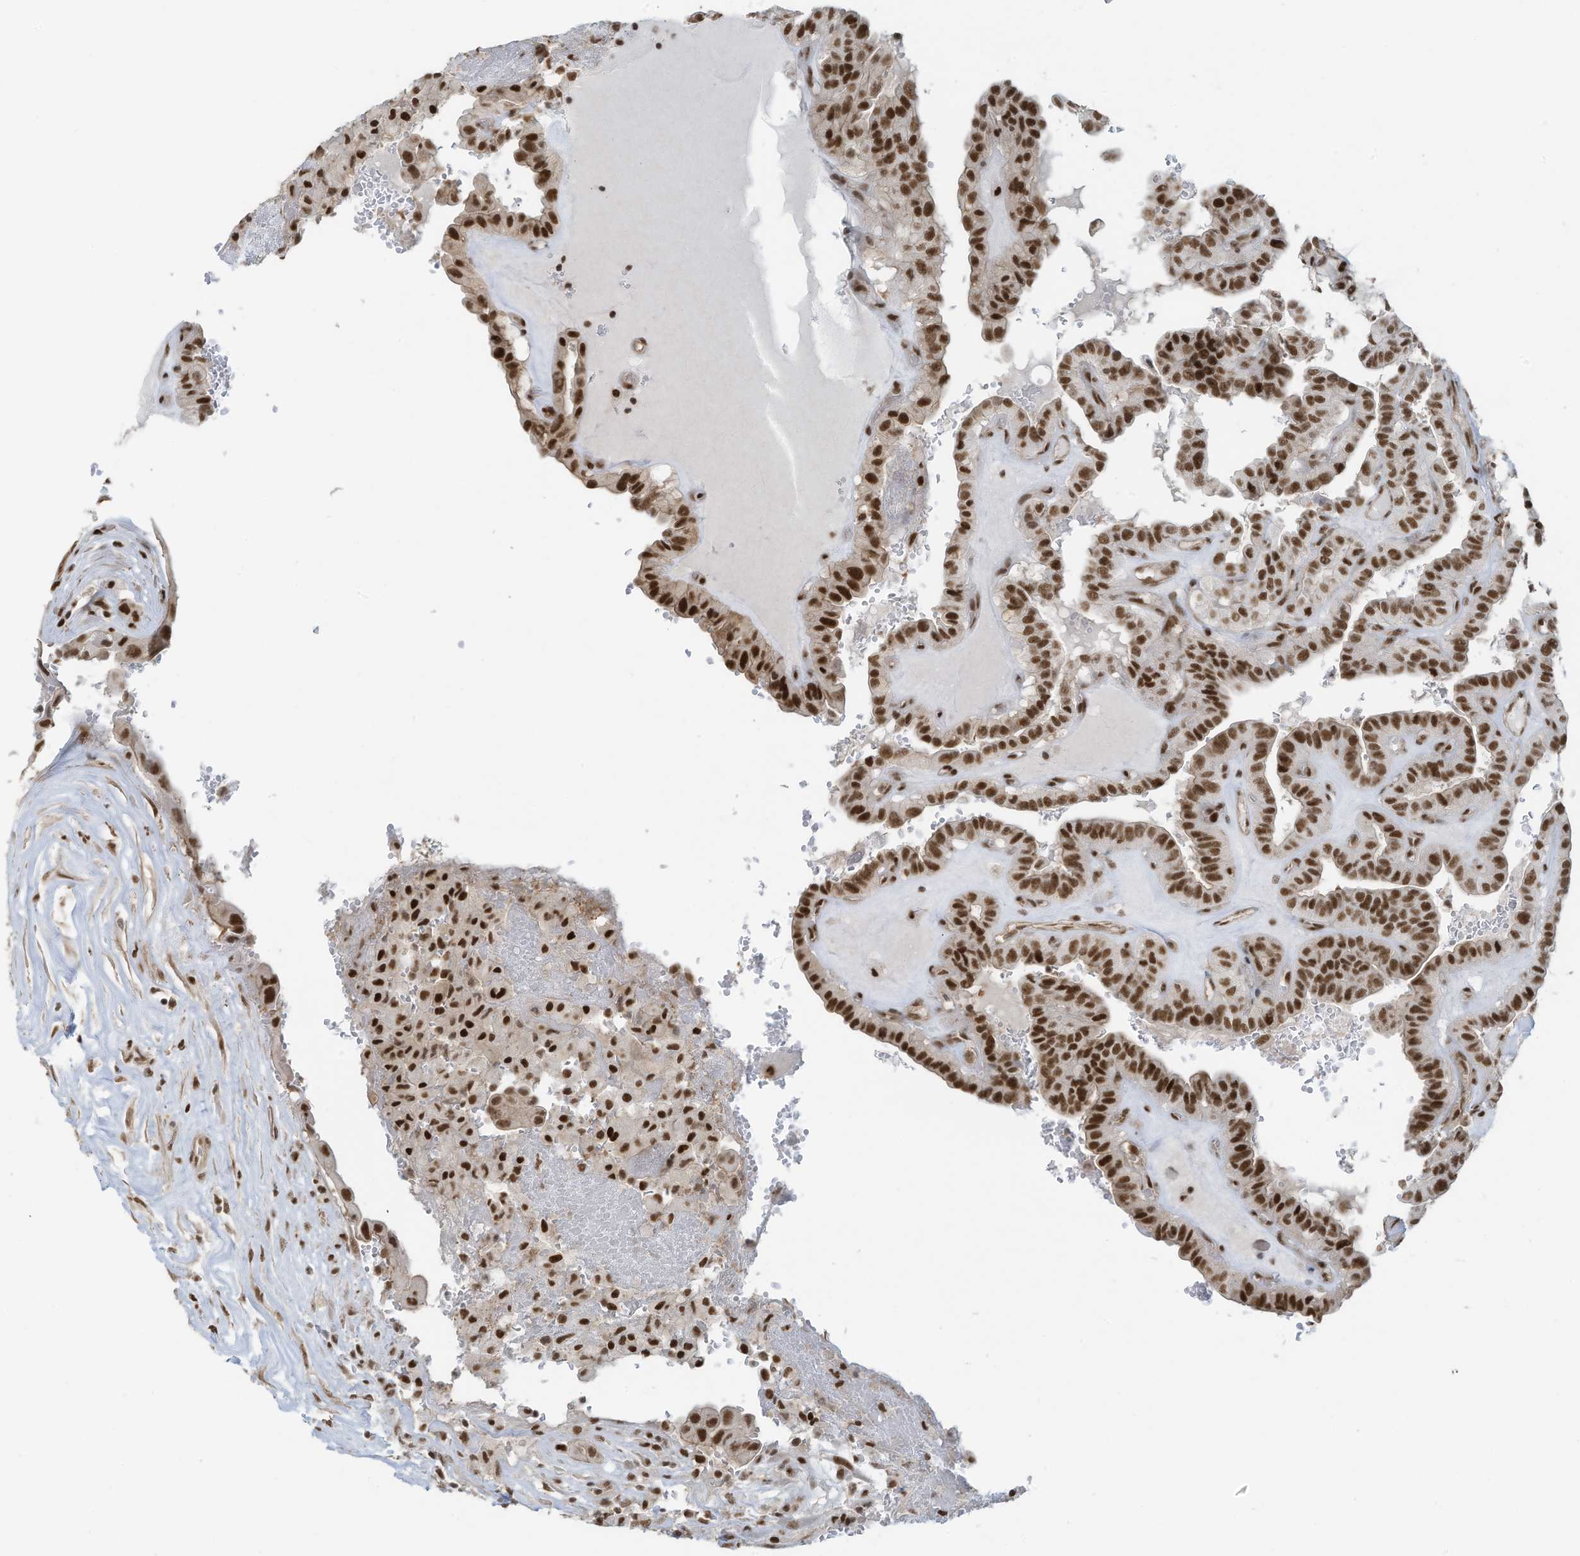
{"staining": {"intensity": "strong", "quantity": ">75%", "location": "nuclear"}, "tissue": "thyroid cancer", "cell_type": "Tumor cells", "image_type": "cancer", "snomed": [{"axis": "morphology", "description": "Papillary adenocarcinoma, NOS"}, {"axis": "topography", "description": "Thyroid gland"}], "caption": "This micrograph shows IHC staining of thyroid papillary adenocarcinoma, with high strong nuclear positivity in about >75% of tumor cells.", "gene": "DBR1", "patient": {"sex": "male", "age": 77}}